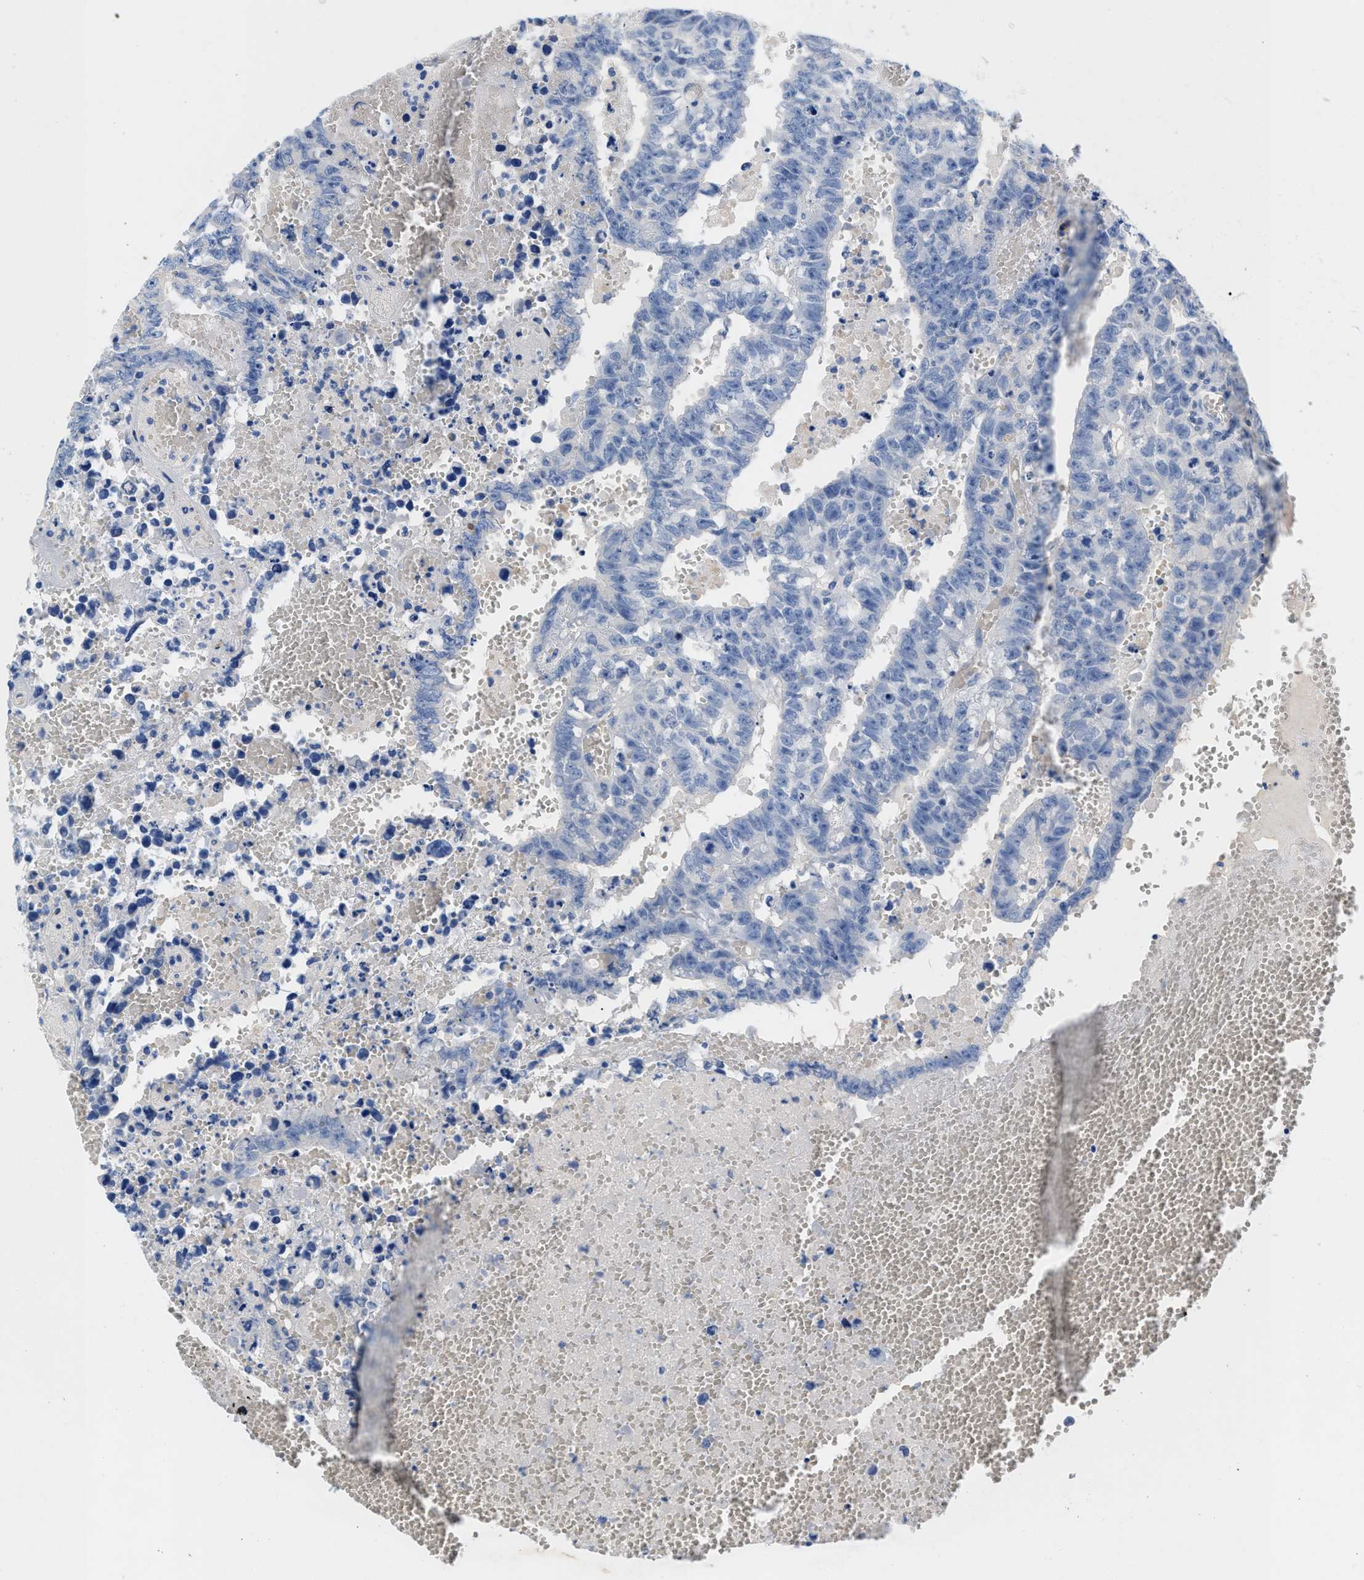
{"staining": {"intensity": "negative", "quantity": "none", "location": "none"}, "tissue": "testis cancer", "cell_type": "Tumor cells", "image_type": "cancer", "snomed": [{"axis": "morphology", "description": "Carcinoma, Embryonal, NOS"}, {"axis": "topography", "description": "Testis"}], "caption": "This is an immunohistochemistry micrograph of human testis embryonal carcinoma. There is no positivity in tumor cells.", "gene": "SLFN13", "patient": {"sex": "male", "age": 25}}